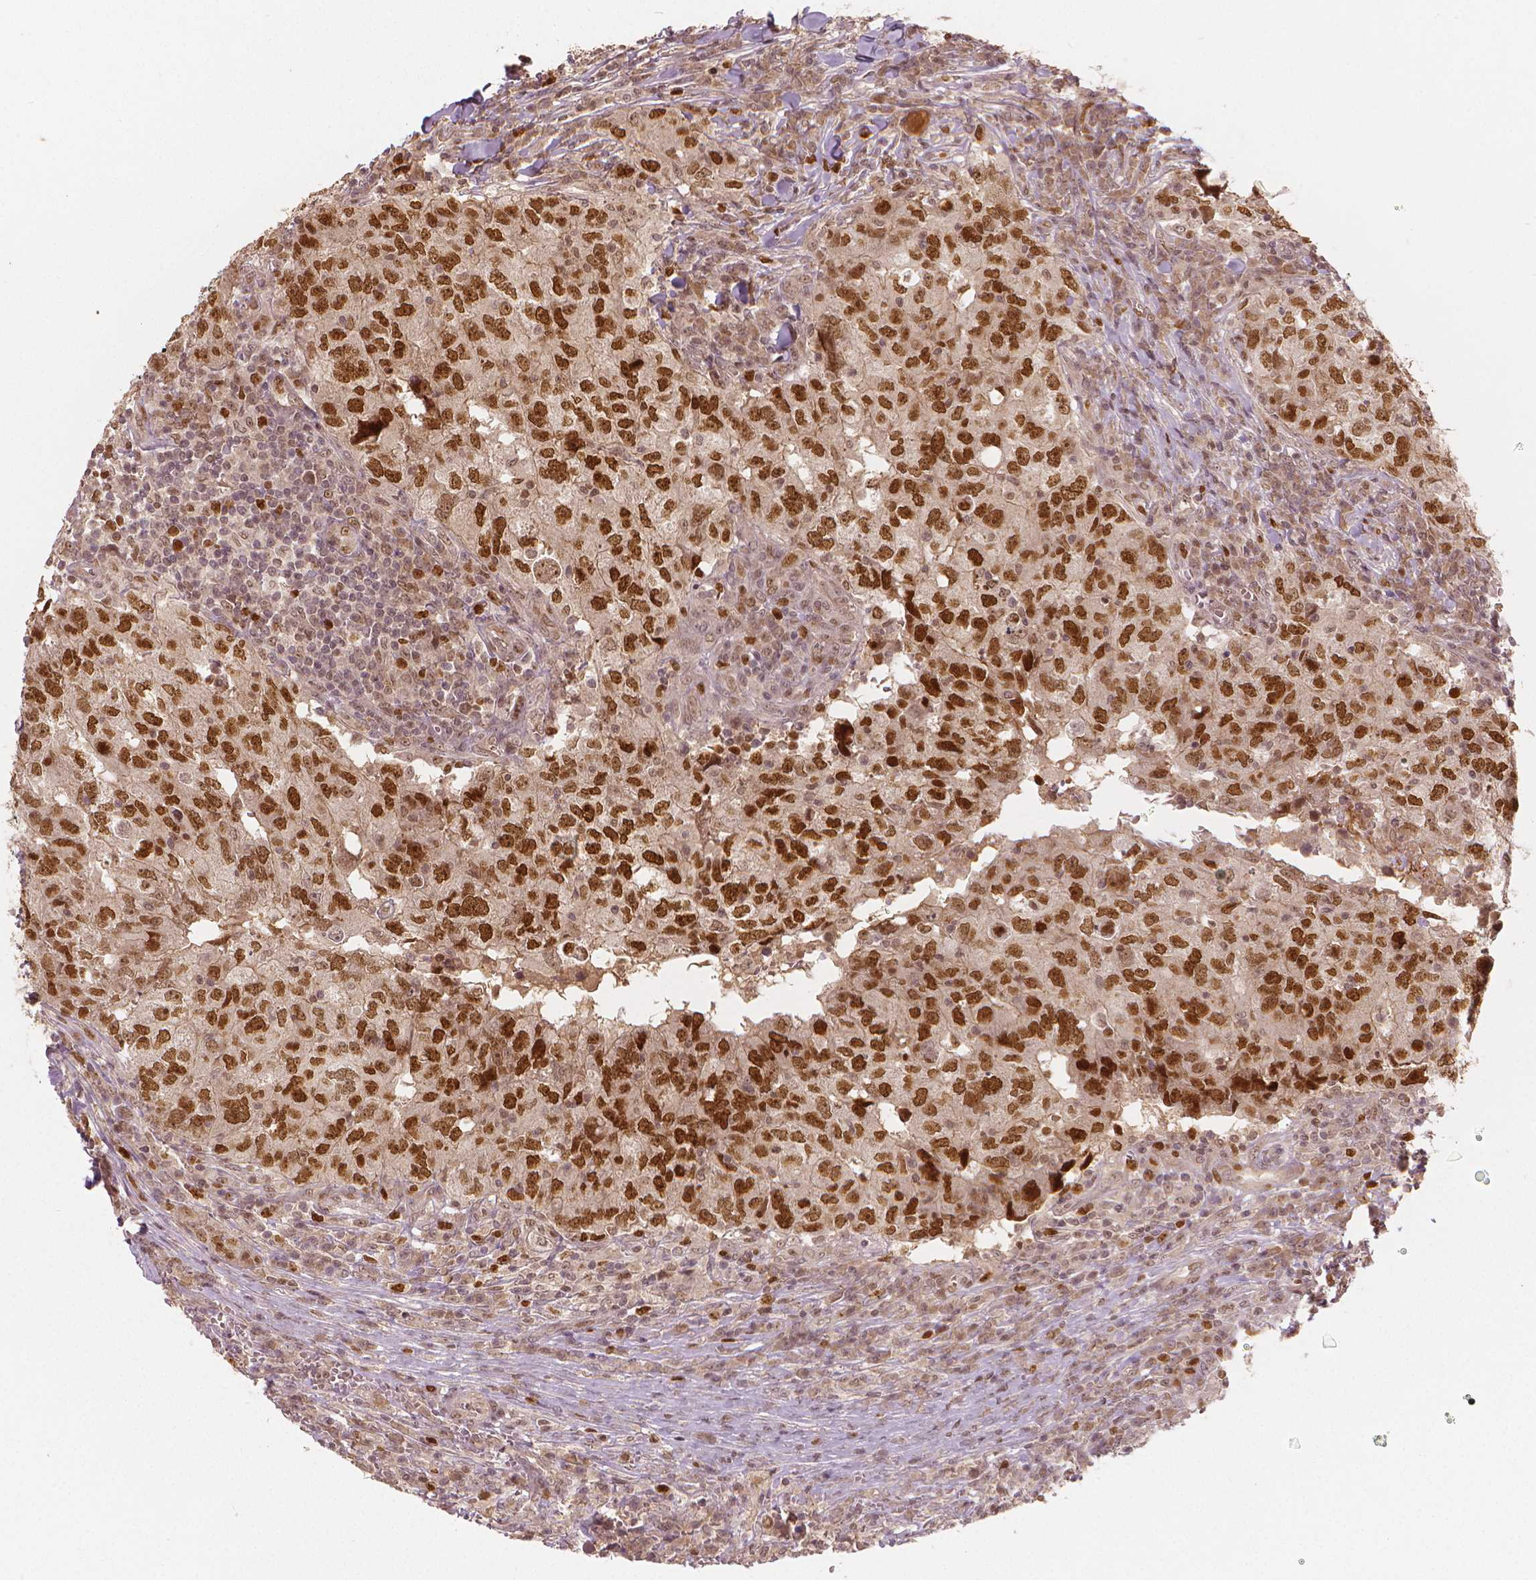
{"staining": {"intensity": "moderate", "quantity": ">75%", "location": "nuclear"}, "tissue": "breast cancer", "cell_type": "Tumor cells", "image_type": "cancer", "snomed": [{"axis": "morphology", "description": "Duct carcinoma"}, {"axis": "topography", "description": "Breast"}], "caption": "Breast cancer stained with immunohistochemistry demonstrates moderate nuclear positivity in approximately >75% of tumor cells. The staining is performed using DAB brown chromogen to label protein expression. The nuclei are counter-stained blue using hematoxylin.", "gene": "NSD2", "patient": {"sex": "female", "age": 30}}